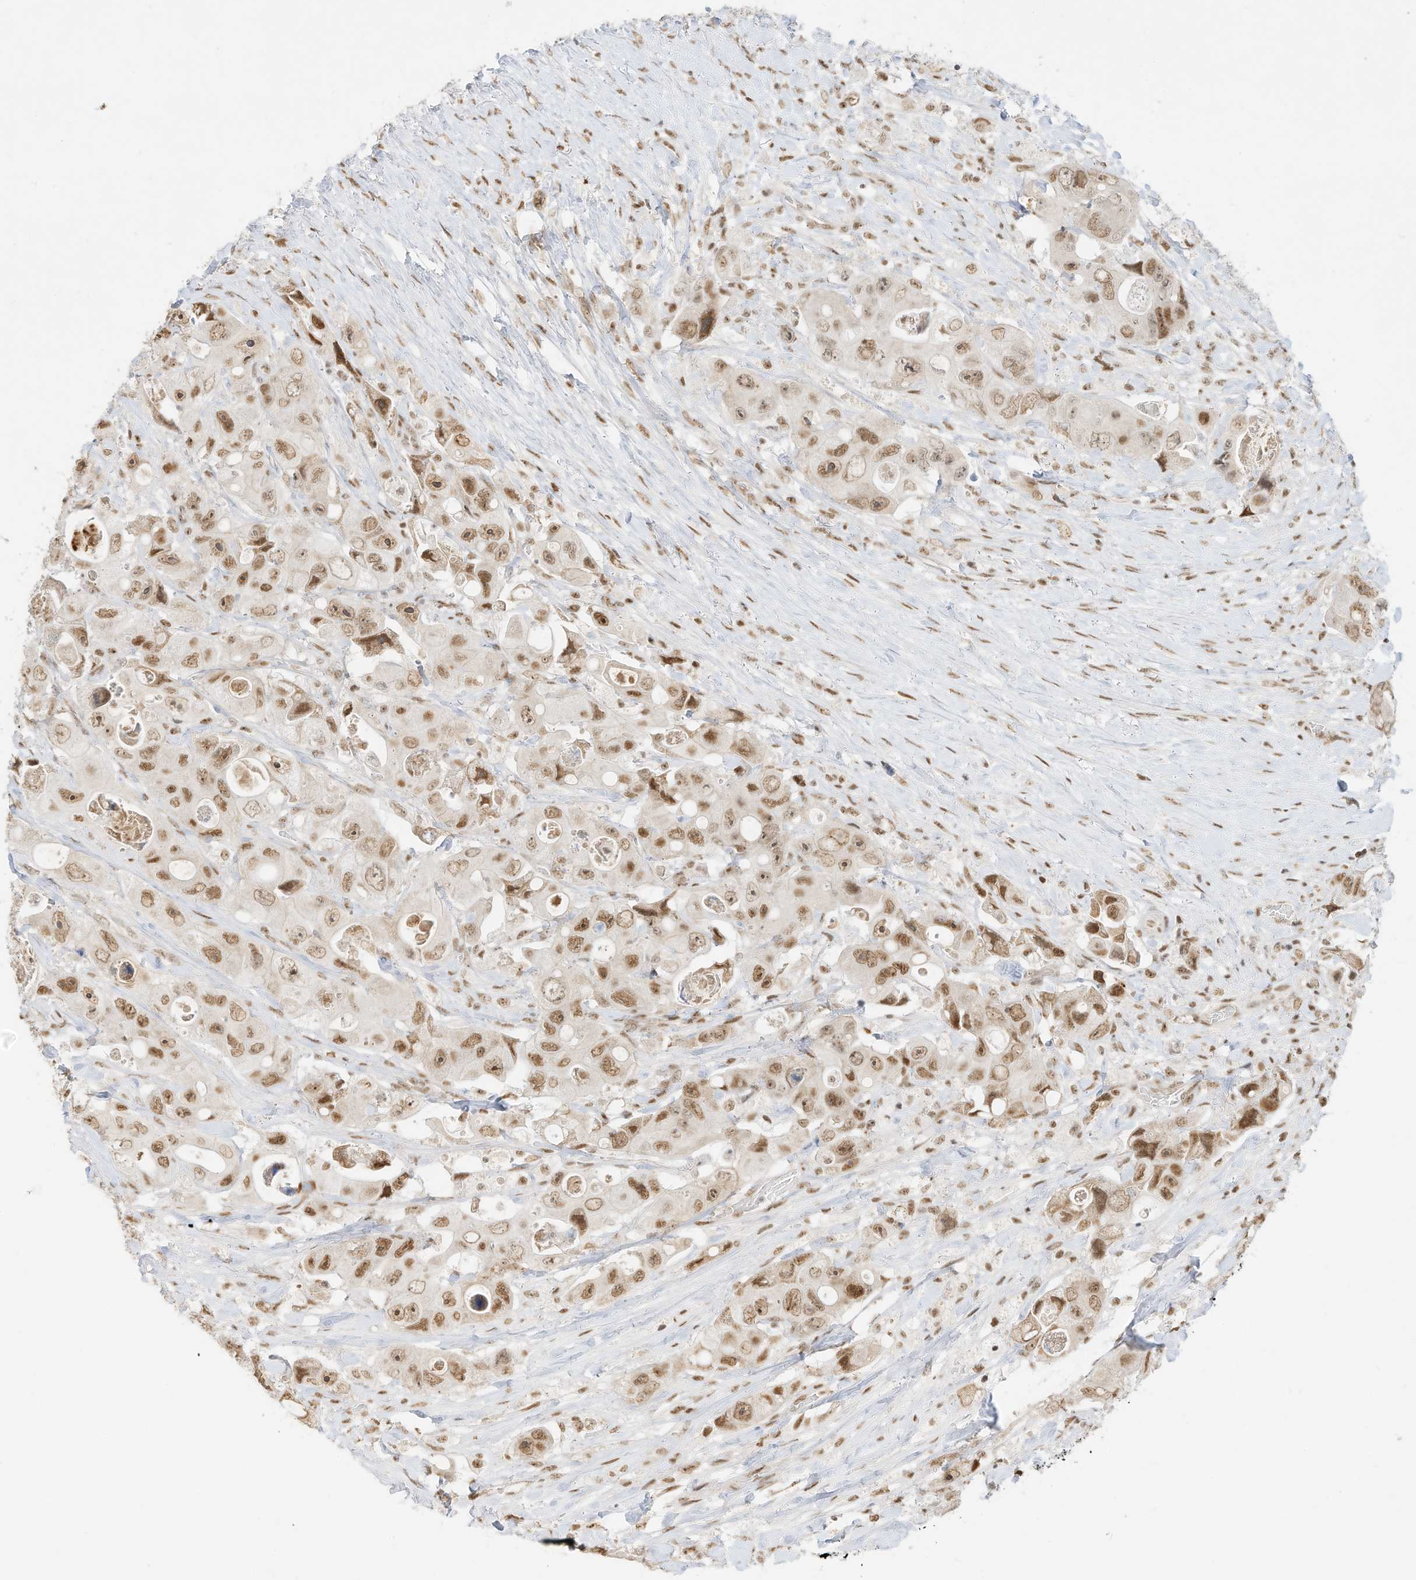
{"staining": {"intensity": "moderate", "quantity": ">75%", "location": "nuclear"}, "tissue": "colorectal cancer", "cell_type": "Tumor cells", "image_type": "cancer", "snomed": [{"axis": "morphology", "description": "Adenocarcinoma, NOS"}, {"axis": "topography", "description": "Colon"}], "caption": "The micrograph demonstrates a brown stain indicating the presence of a protein in the nuclear of tumor cells in adenocarcinoma (colorectal).", "gene": "NHSL1", "patient": {"sex": "female", "age": 46}}